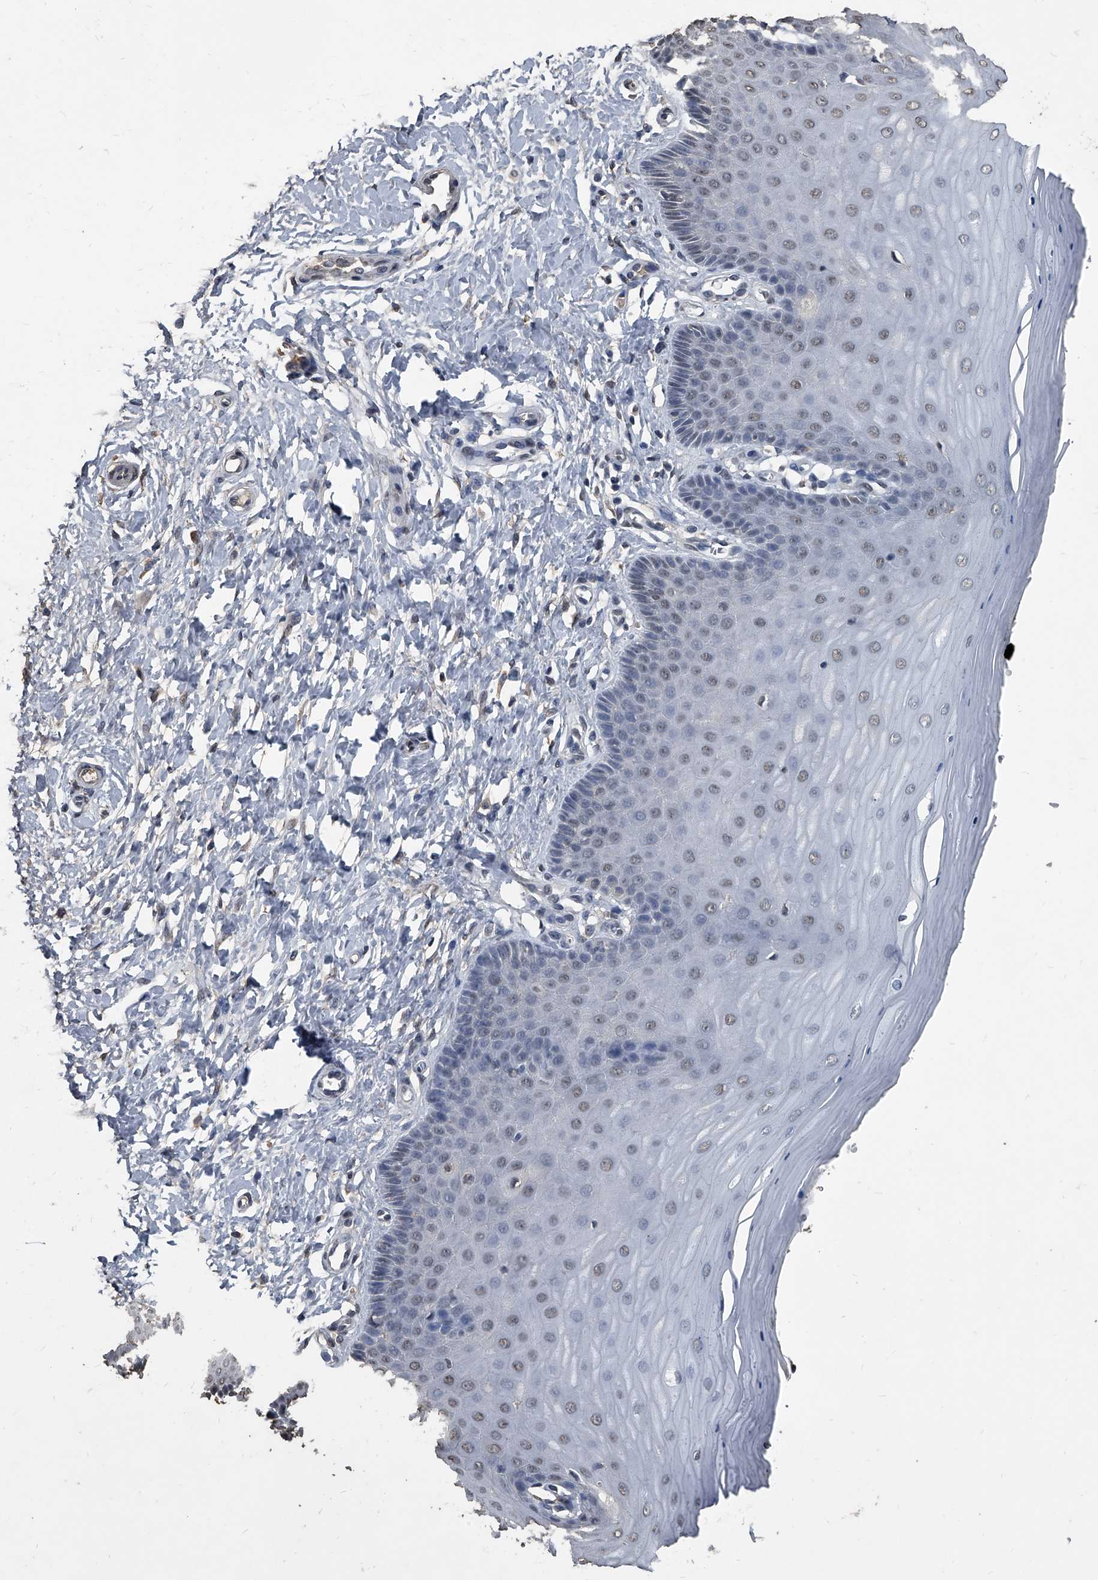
{"staining": {"intensity": "weak", "quantity": "<25%", "location": "nuclear"}, "tissue": "cervix", "cell_type": "Glandular cells", "image_type": "normal", "snomed": [{"axis": "morphology", "description": "Normal tissue, NOS"}, {"axis": "topography", "description": "Cervix"}], "caption": "Cervix was stained to show a protein in brown. There is no significant positivity in glandular cells. (DAB (3,3'-diaminobenzidine) IHC visualized using brightfield microscopy, high magnification).", "gene": "MATR3", "patient": {"sex": "female", "age": 55}}